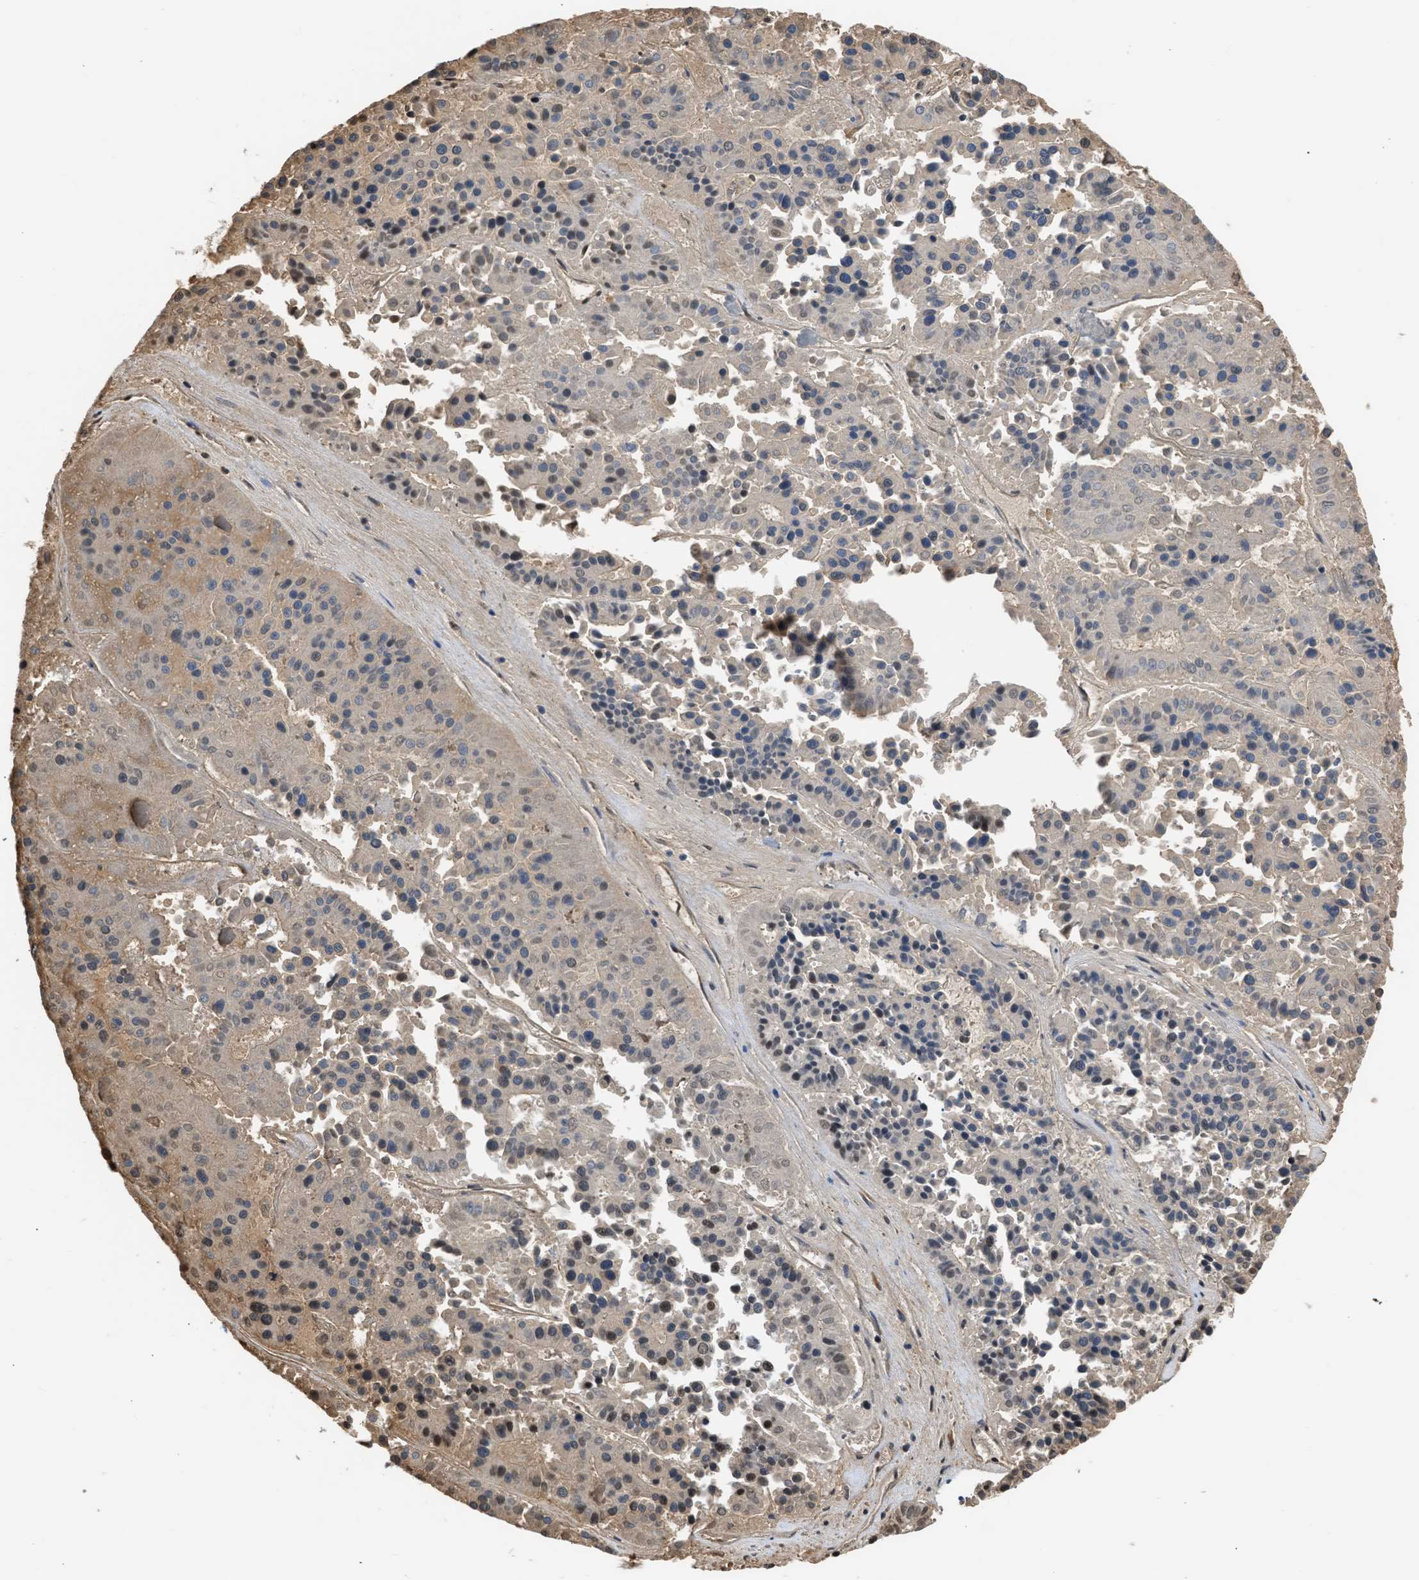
{"staining": {"intensity": "moderate", "quantity": "25%-75%", "location": "cytoplasmic/membranous,nuclear"}, "tissue": "pancreatic cancer", "cell_type": "Tumor cells", "image_type": "cancer", "snomed": [{"axis": "morphology", "description": "Adenocarcinoma, NOS"}, {"axis": "topography", "description": "Pancreas"}], "caption": "The immunohistochemical stain highlights moderate cytoplasmic/membranous and nuclear expression in tumor cells of pancreatic adenocarcinoma tissue.", "gene": "MAS1L", "patient": {"sex": "male", "age": 50}}